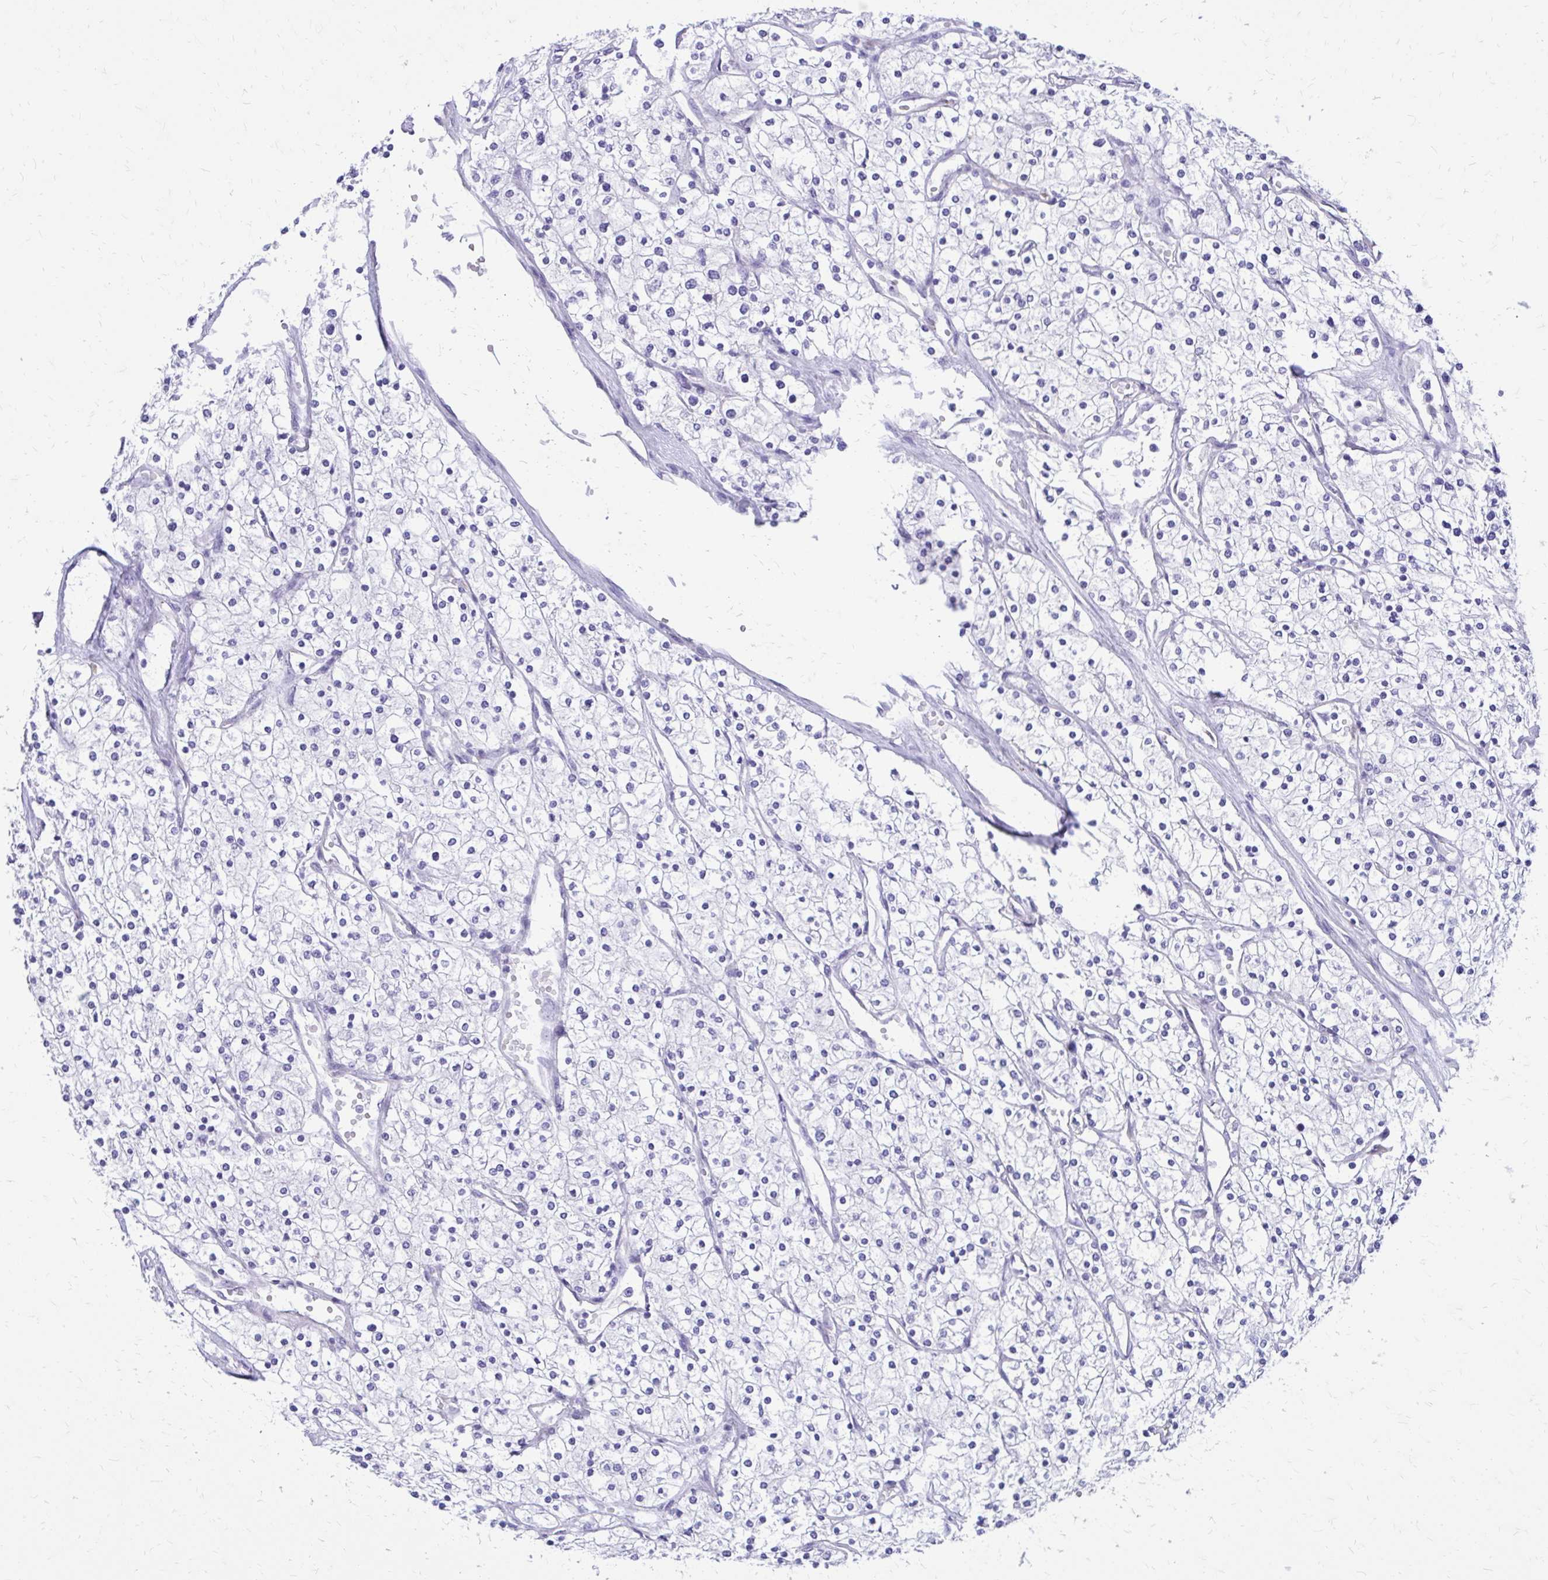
{"staining": {"intensity": "negative", "quantity": "none", "location": "none"}, "tissue": "renal cancer", "cell_type": "Tumor cells", "image_type": "cancer", "snomed": [{"axis": "morphology", "description": "Adenocarcinoma, NOS"}, {"axis": "topography", "description": "Kidney"}], "caption": "Tumor cells show no significant protein staining in adenocarcinoma (renal). The staining was performed using DAB (3,3'-diaminobenzidine) to visualize the protein expression in brown, while the nuclei were stained in blue with hematoxylin (Magnification: 20x).", "gene": "SATL1", "patient": {"sex": "male", "age": 80}}